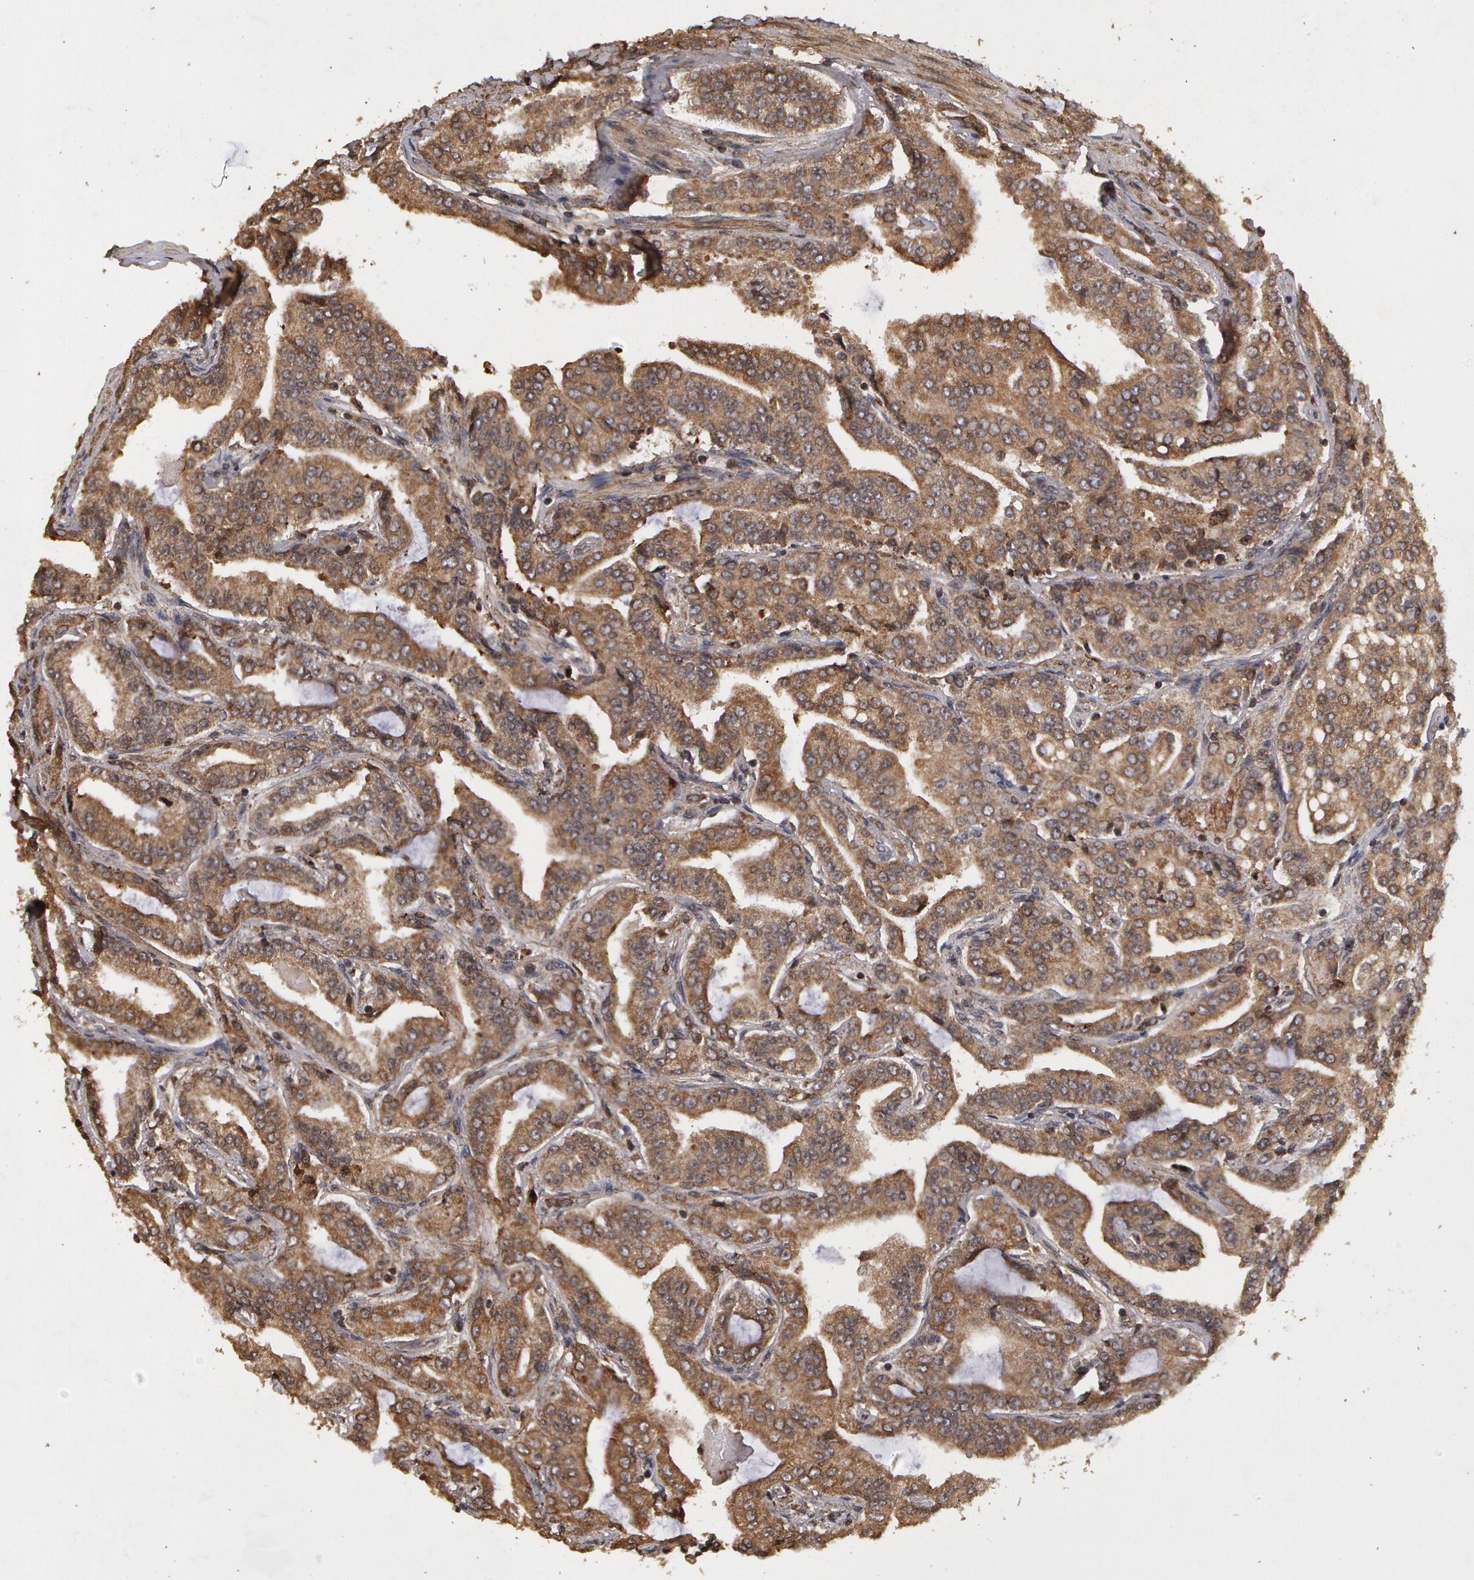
{"staining": {"intensity": "weak", "quantity": ">75%", "location": "cytoplasmic/membranous"}, "tissue": "prostate cancer", "cell_type": "Tumor cells", "image_type": "cancer", "snomed": [{"axis": "morphology", "description": "Adenocarcinoma, Medium grade"}, {"axis": "topography", "description": "Prostate"}], "caption": "Protein staining reveals weak cytoplasmic/membranous expression in about >75% of tumor cells in prostate cancer.", "gene": "CALR", "patient": {"sex": "male", "age": 72}}